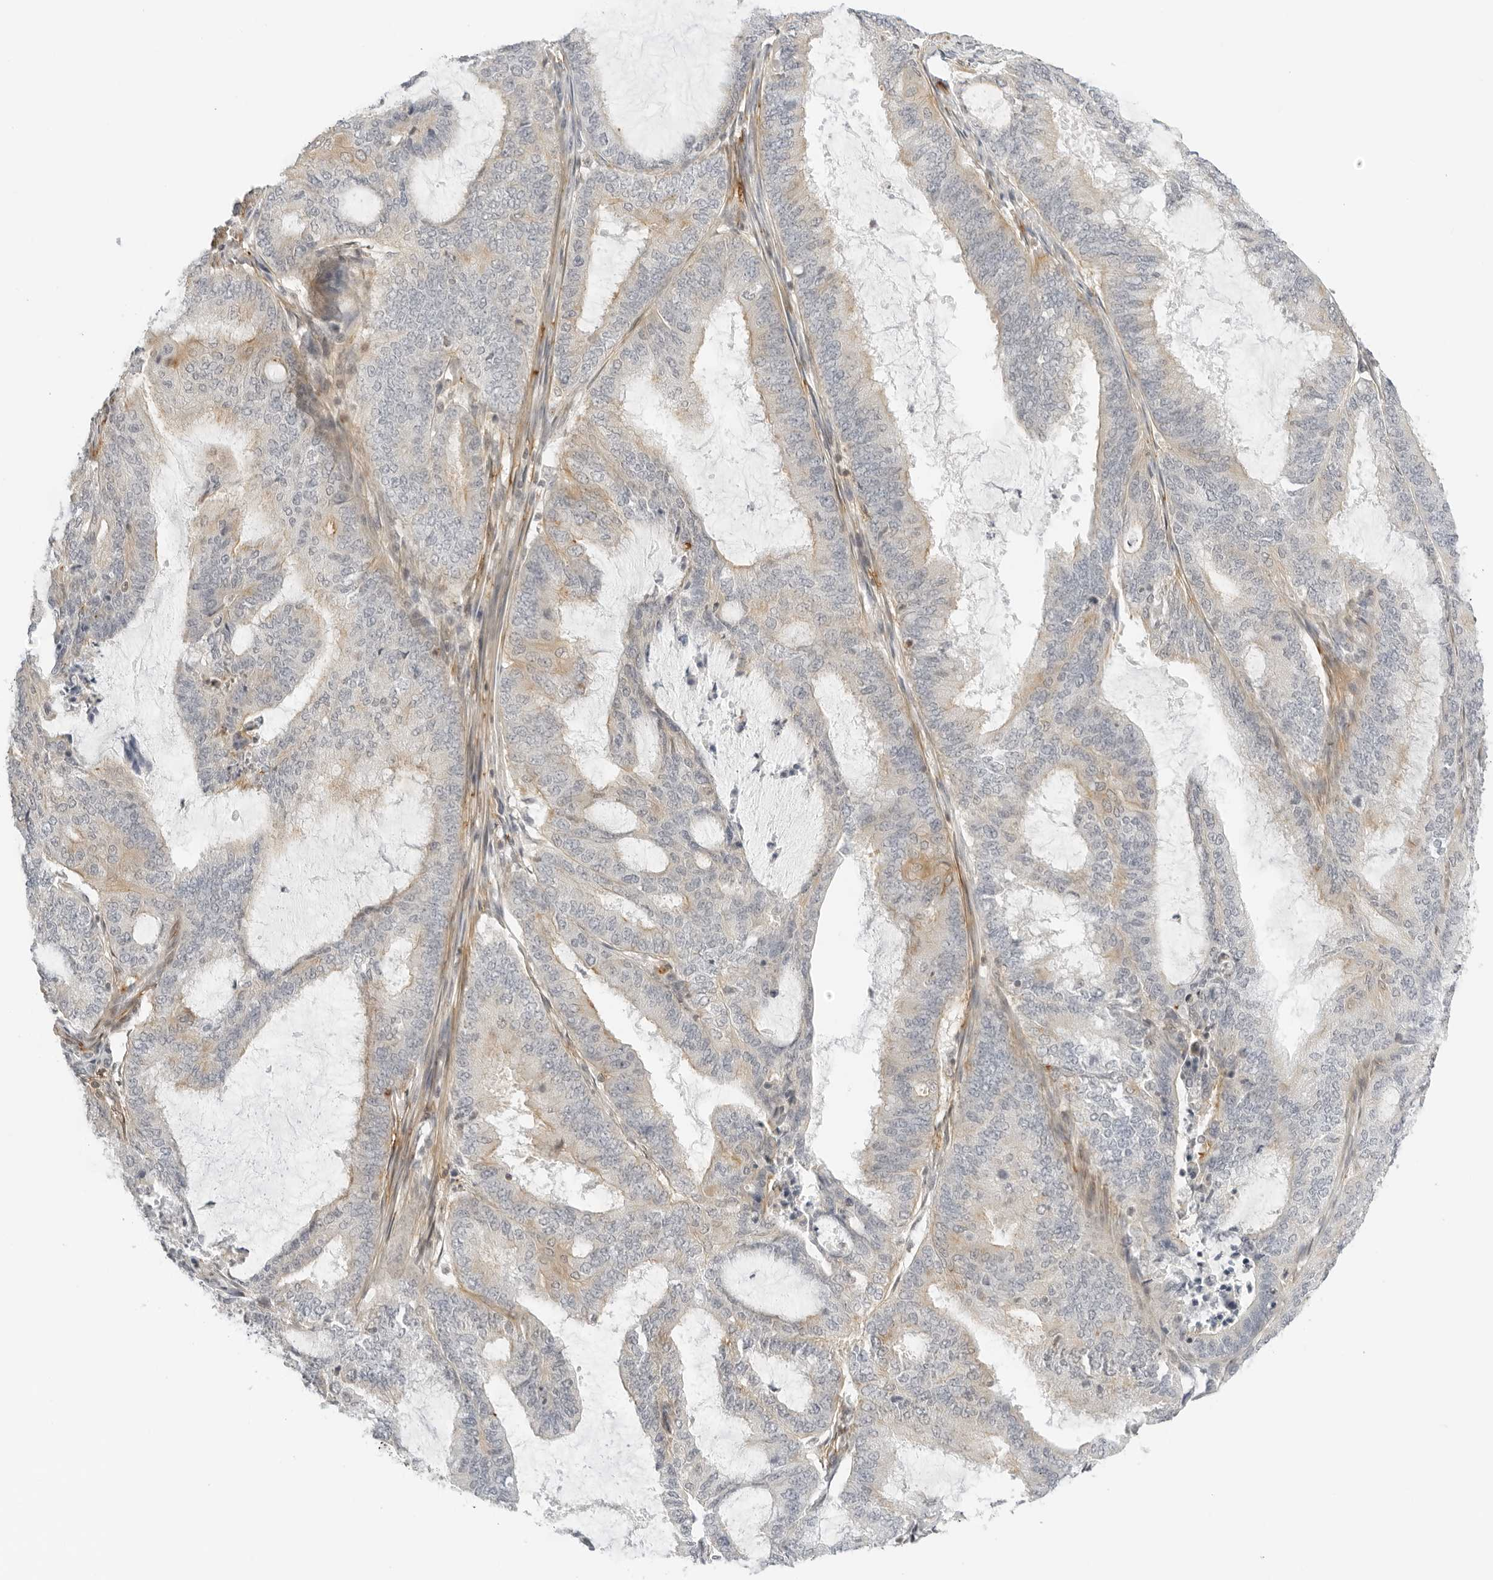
{"staining": {"intensity": "weak", "quantity": "<25%", "location": "cytoplasmic/membranous"}, "tissue": "endometrial cancer", "cell_type": "Tumor cells", "image_type": "cancer", "snomed": [{"axis": "morphology", "description": "Adenocarcinoma, NOS"}, {"axis": "topography", "description": "Endometrium"}], "caption": "Immunohistochemistry of human endometrial cancer (adenocarcinoma) reveals no positivity in tumor cells.", "gene": "OSCP1", "patient": {"sex": "female", "age": 51}}